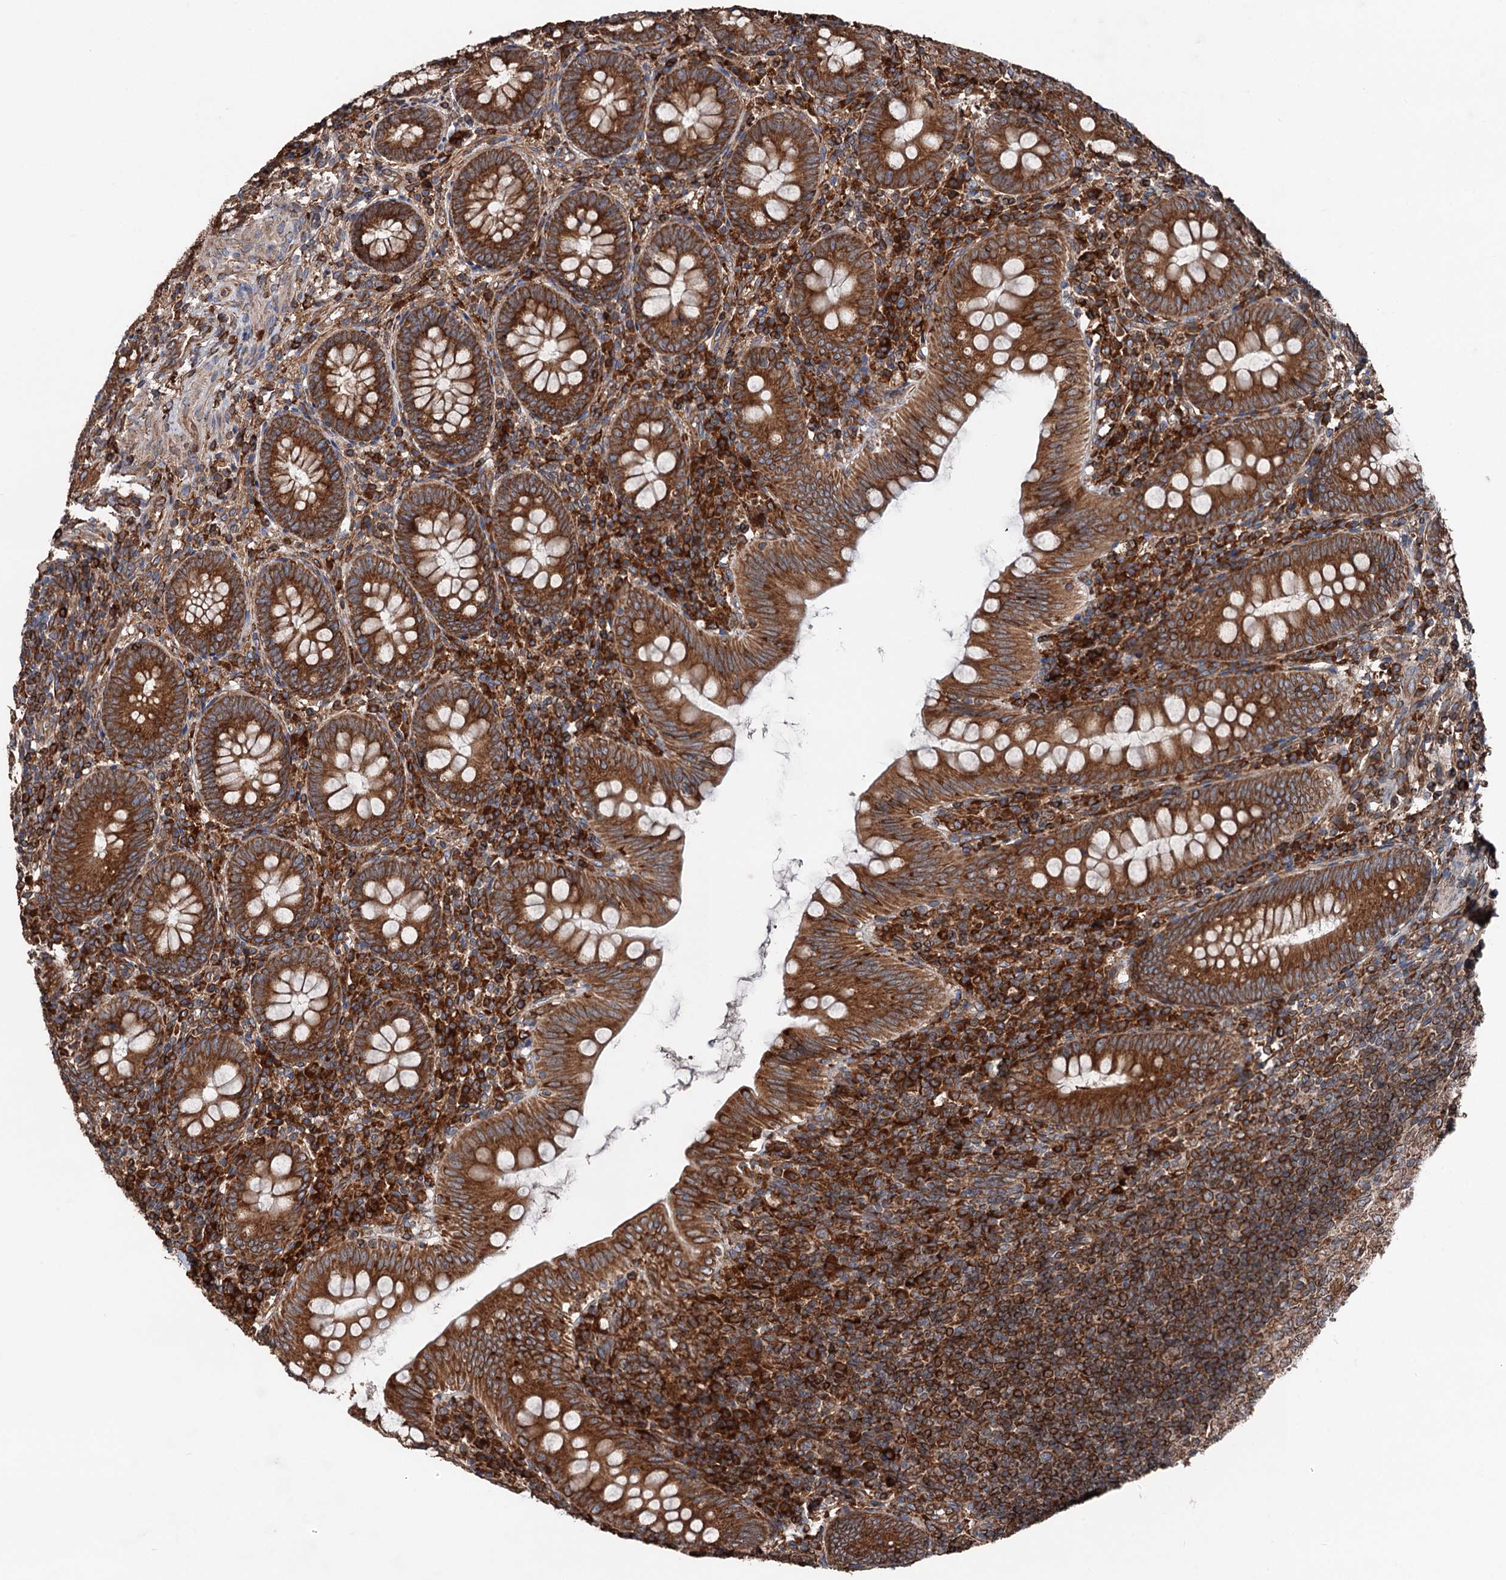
{"staining": {"intensity": "moderate", "quantity": ">75%", "location": "cytoplasmic/membranous"}, "tissue": "appendix", "cell_type": "Glandular cells", "image_type": "normal", "snomed": [{"axis": "morphology", "description": "Normal tissue, NOS"}, {"axis": "topography", "description": "Appendix"}], "caption": "High-magnification brightfield microscopy of normal appendix stained with DAB (brown) and counterstained with hematoxylin (blue). glandular cells exhibit moderate cytoplasmic/membranous staining is seen in about>75% of cells. The protein of interest is shown in brown color, while the nuclei are stained blue.", "gene": "ERP29", "patient": {"sex": "male", "age": 14}}